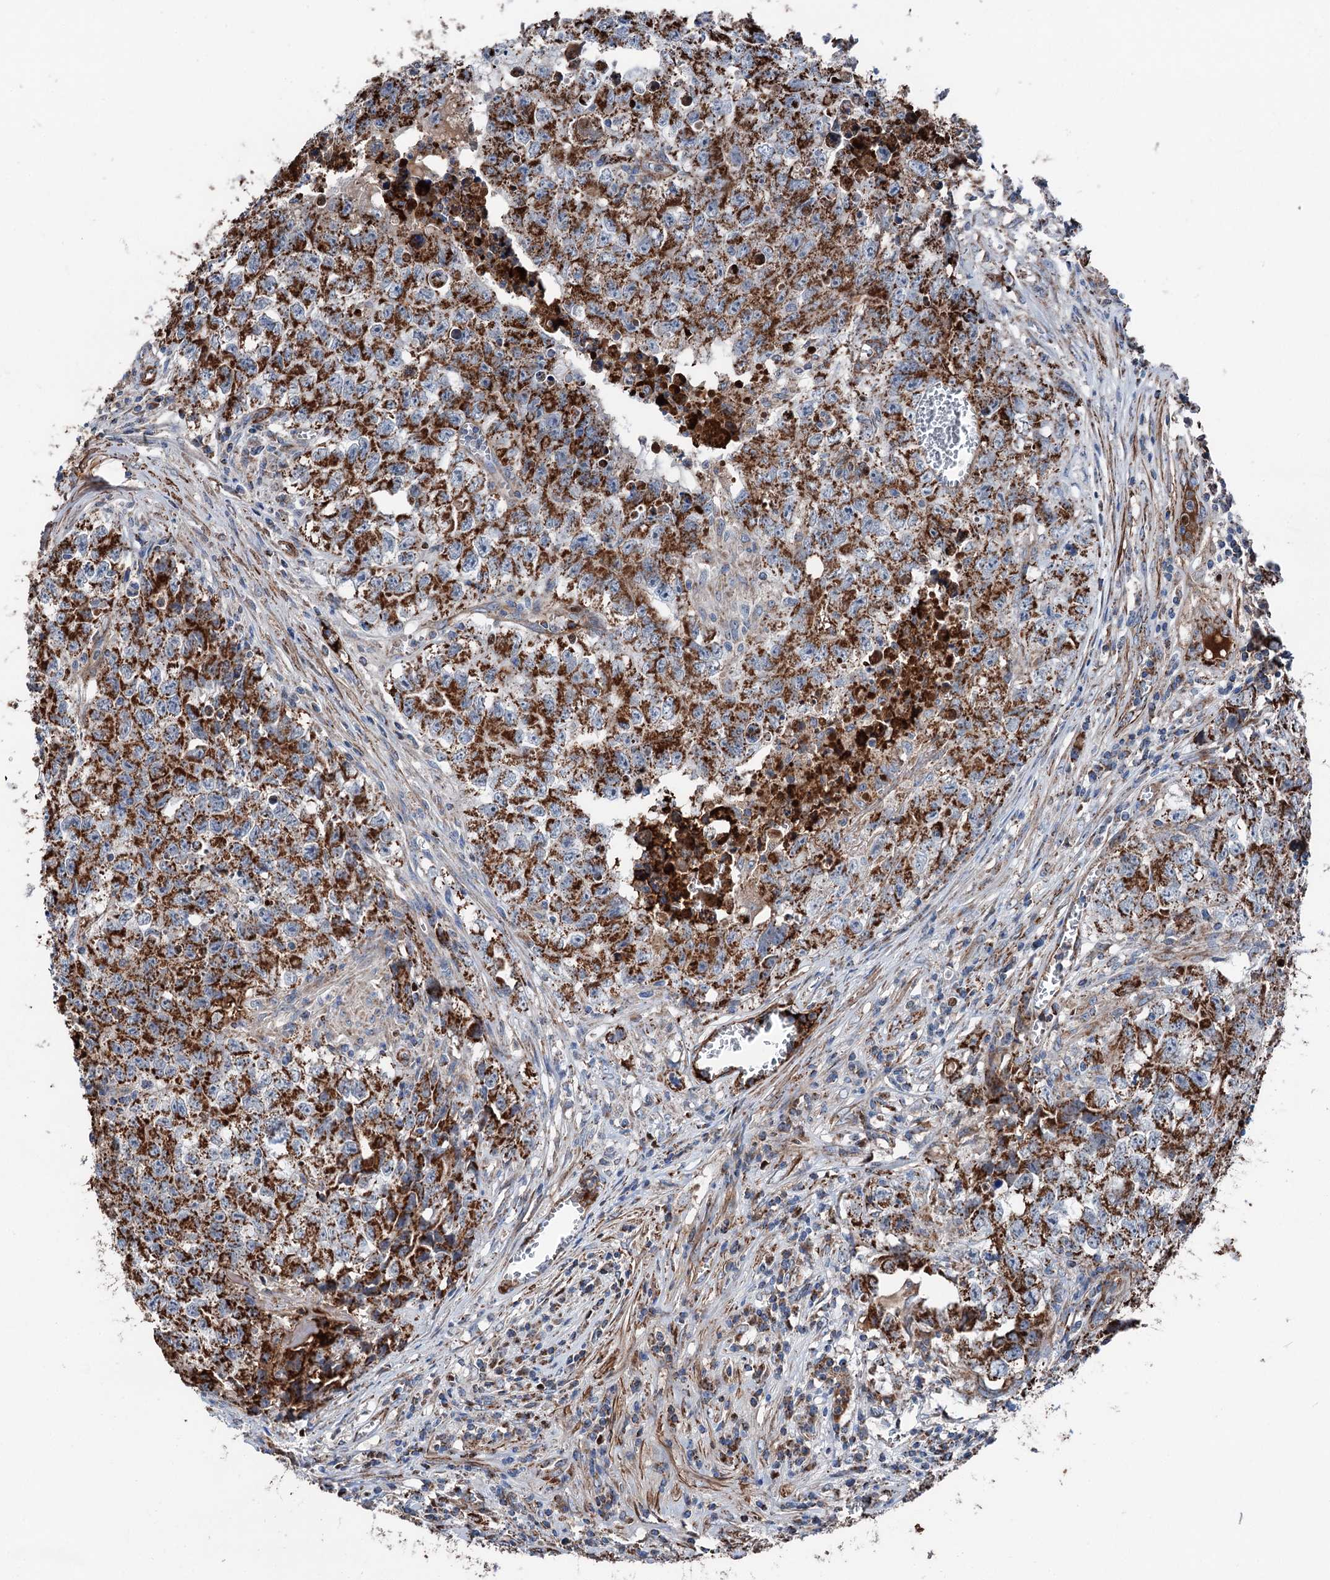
{"staining": {"intensity": "strong", "quantity": ">75%", "location": "cytoplasmic/membranous"}, "tissue": "testis cancer", "cell_type": "Tumor cells", "image_type": "cancer", "snomed": [{"axis": "morphology", "description": "Seminoma, NOS"}, {"axis": "morphology", "description": "Carcinoma, Embryonal, NOS"}, {"axis": "topography", "description": "Testis"}], "caption": "This is a histology image of immunohistochemistry staining of testis cancer (seminoma), which shows strong expression in the cytoplasmic/membranous of tumor cells.", "gene": "DDIAS", "patient": {"sex": "male", "age": 43}}